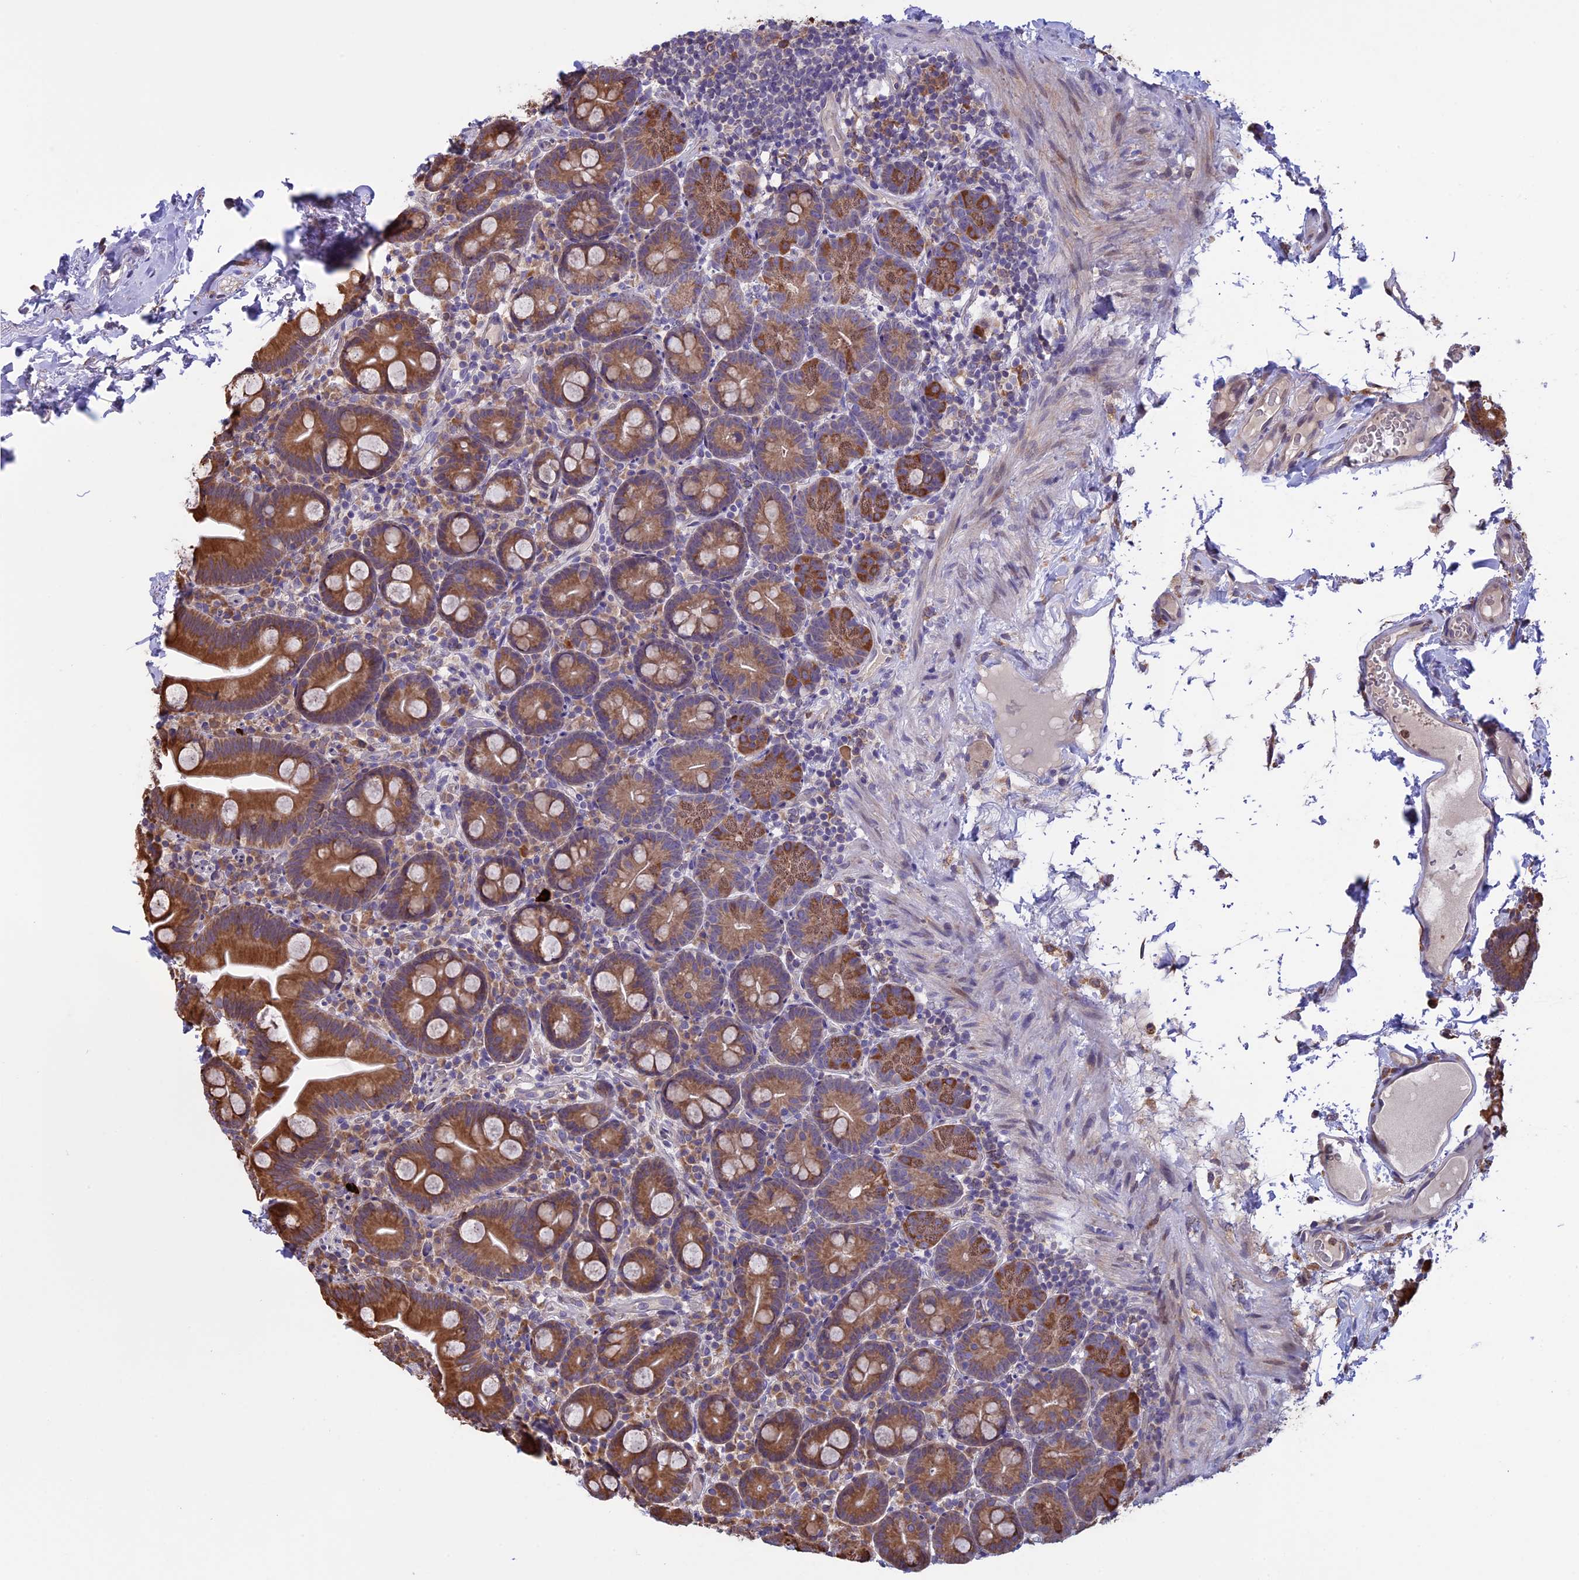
{"staining": {"intensity": "strong", "quantity": ">75%", "location": "cytoplasmic/membranous"}, "tissue": "small intestine", "cell_type": "Glandular cells", "image_type": "normal", "snomed": [{"axis": "morphology", "description": "Normal tissue, NOS"}, {"axis": "topography", "description": "Small intestine"}], "caption": "Small intestine stained with IHC shows strong cytoplasmic/membranous expression in about >75% of glandular cells.", "gene": "DMRTA2", "patient": {"sex": "female", "age": 68}}